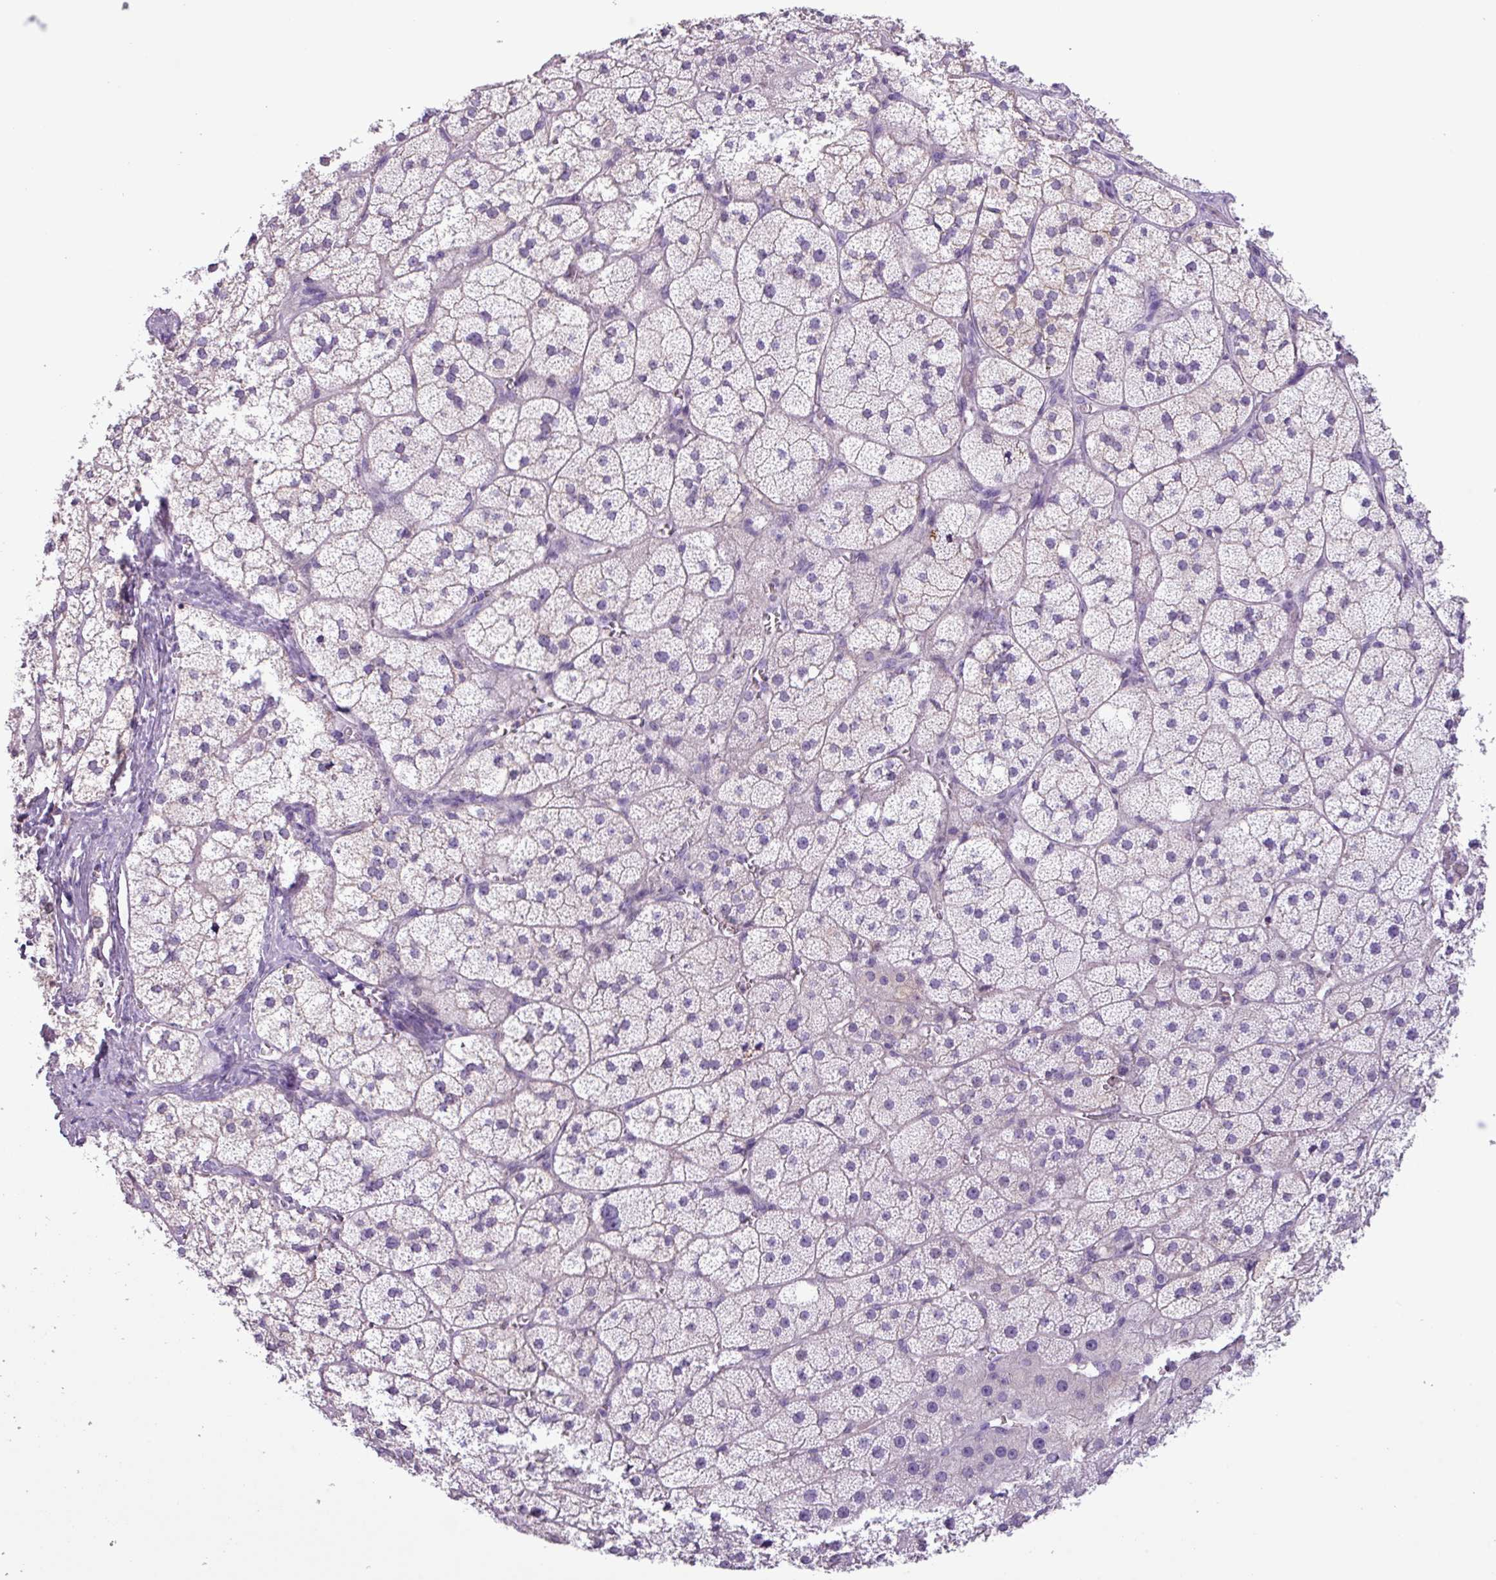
{"staining": {"intensity": "moderate", "quantity": "<25%", "location": "cytoplasmic/membranous"}, "tissue": "adrenal gland", "cell_type": "Glandular cells", "image_type": "normal", "snomed": [{"axis": "morphology", "description": "Normal tissue, NOS"}, {"axis": "topography", "description": "Adrenal gland"}], "caption": "Glandular cells display low levels of moderate cytoplasmic/membranous expression in about <25% of cells in unremarkable human adrenal gland. (DAB (3,3'-diaminobenzidine) = brown stain, brightfield microscopy at high magnification).", "gene": "CYSTM1", "patient": {"sex": "female", "age": 52}}